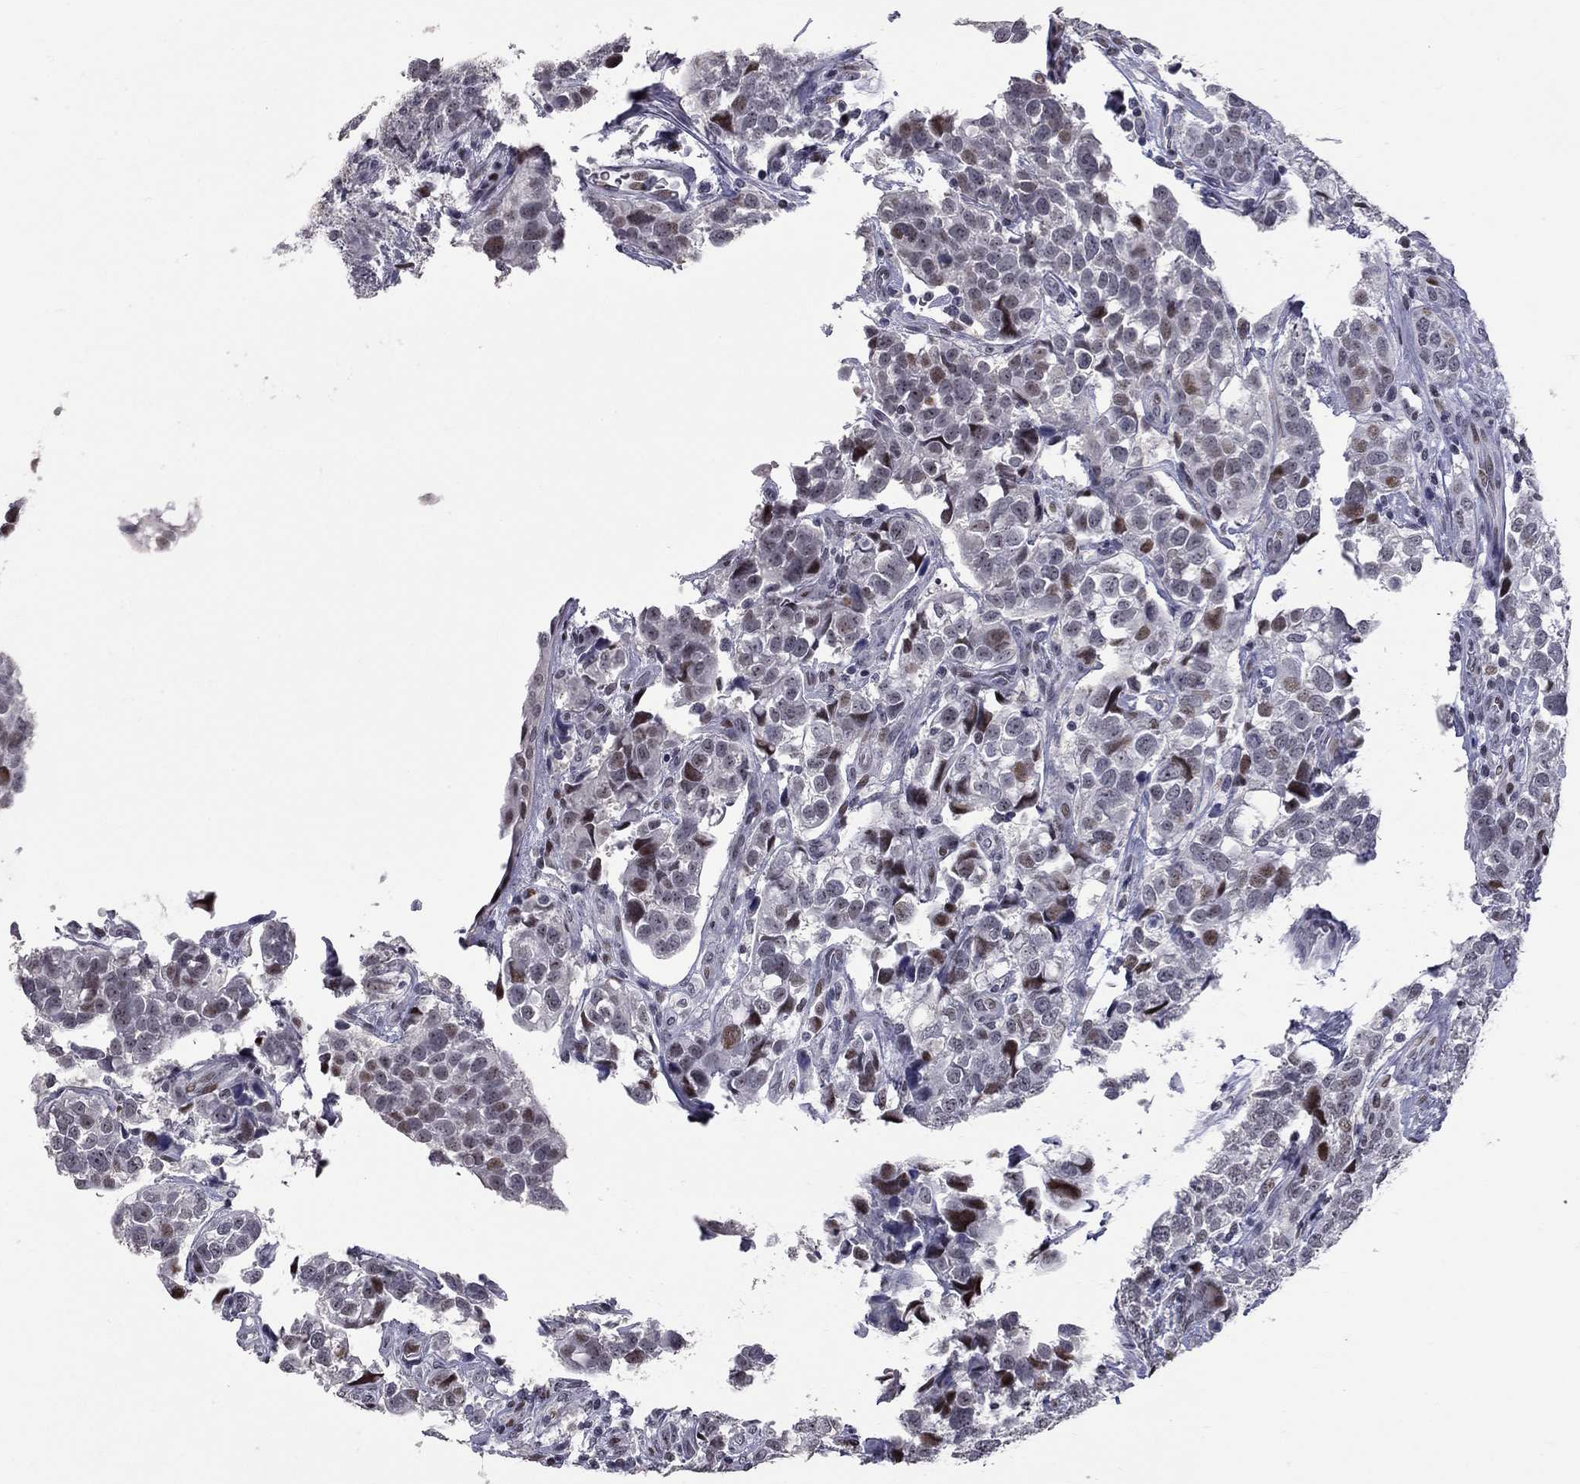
{"staining": {"intensity": "moderate", "quantity": "<25%", "location": "nuclear"}, "tissue": "urothelial cancer", "cell_type": "Tumor cells", "image_type": "cancer", "snomed": [{"axis": "morphology", "description": "Urothelial carcinoma, High grade"}, {"axis": "topography", "description": "Urinary bladder"}], "caption": "Protein staining shows moderate nuclear staining in approximately <25% of tumor cells in high-grade urothelial carcinoma.", "gene": "ZNF154", "patient": {"sex": "female", "age": 58}}